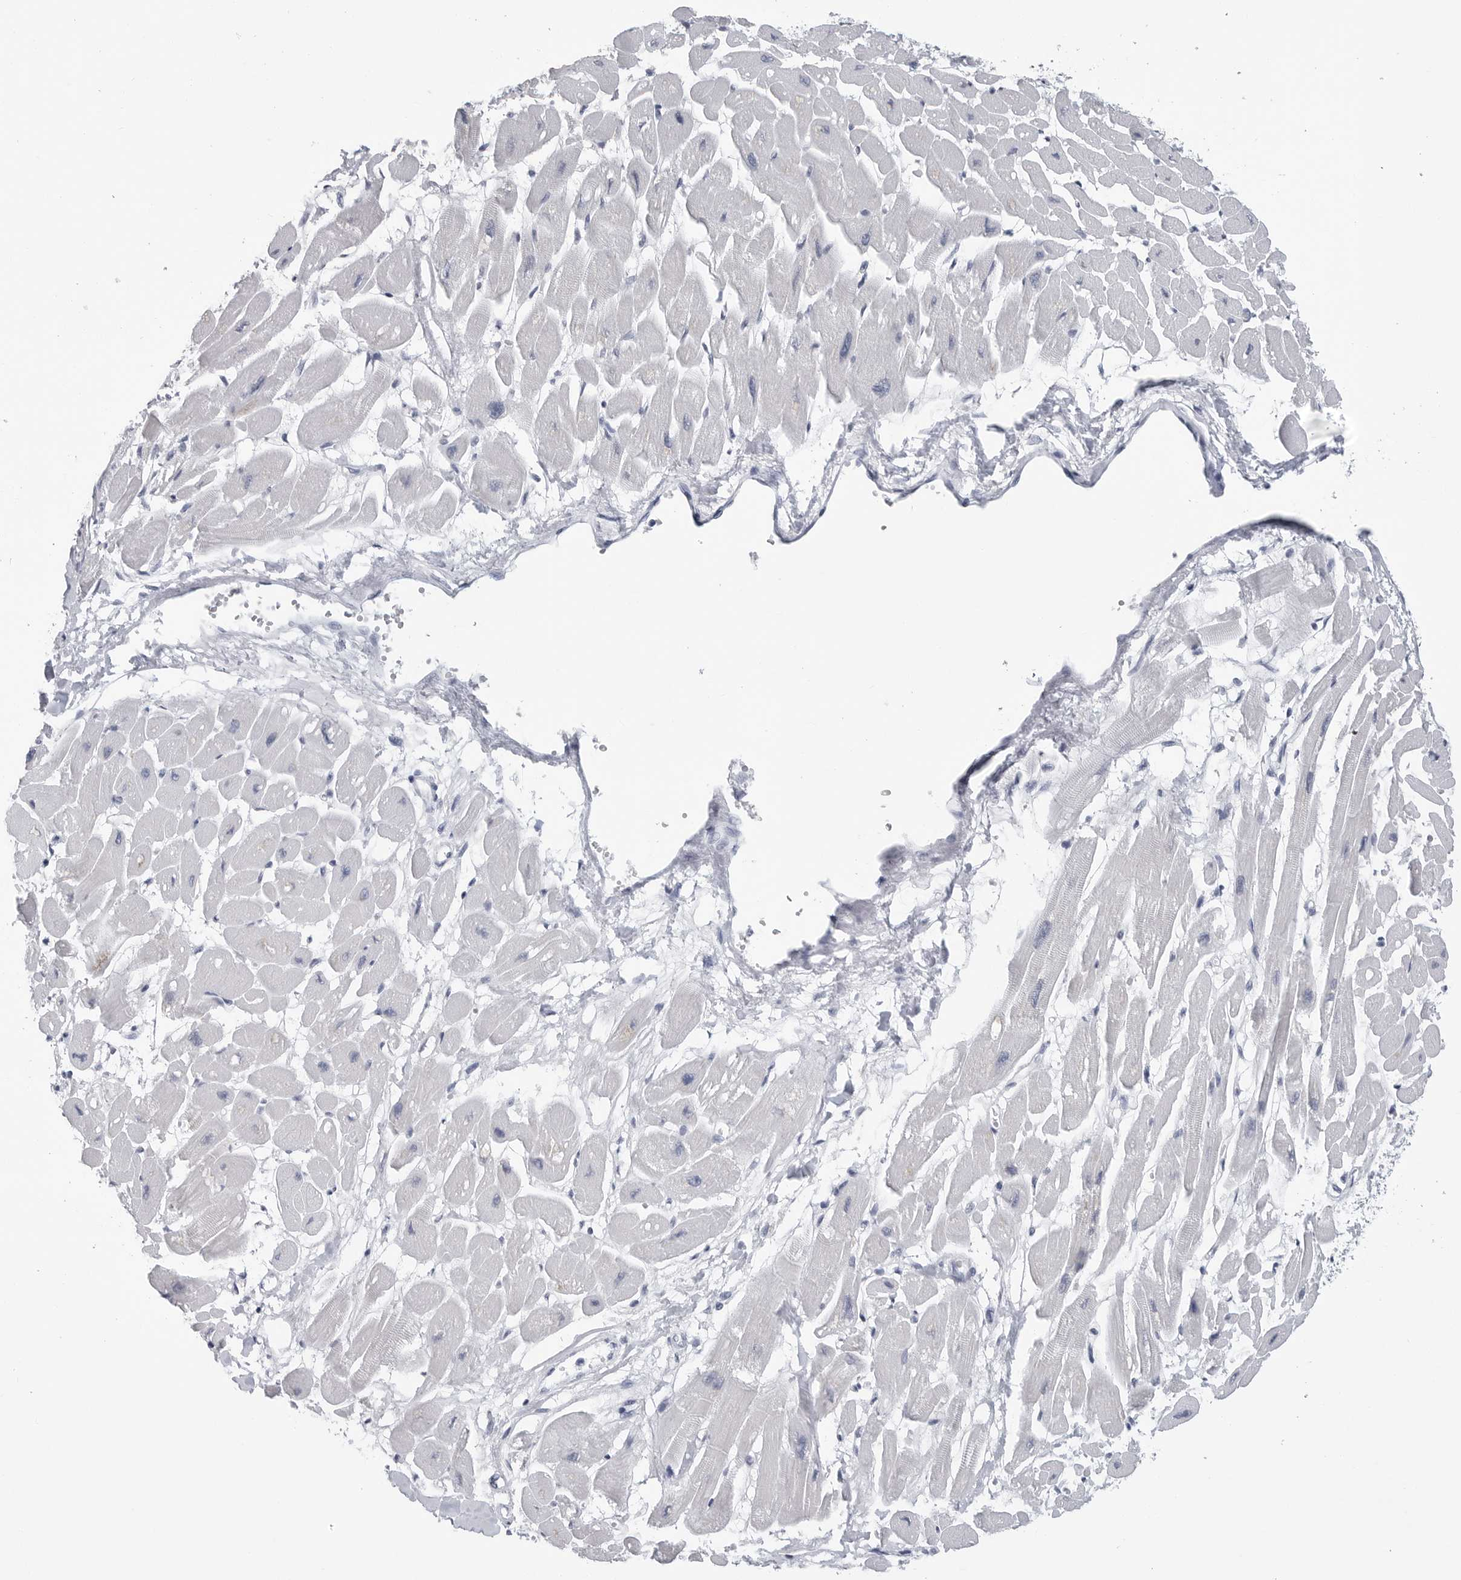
{"staining": {"intensity": "negative", "quantity": "none", "location": "none"}, "tissue": "heart muscle", "cell_type": "Cardiomyocytes", "image_type": "normal", "snomed": [{"axis": "morphology", "description": "Normal tissue, NOS"}, {"axis": "topography", "description": "Heart"}], "caption": "Immunohistochemistry (IHC) of normal human heart muscle reveals no expression in cardiomyocytes.", "gene": "CSH1", "patient": {"sex": "female", "age": 54}}